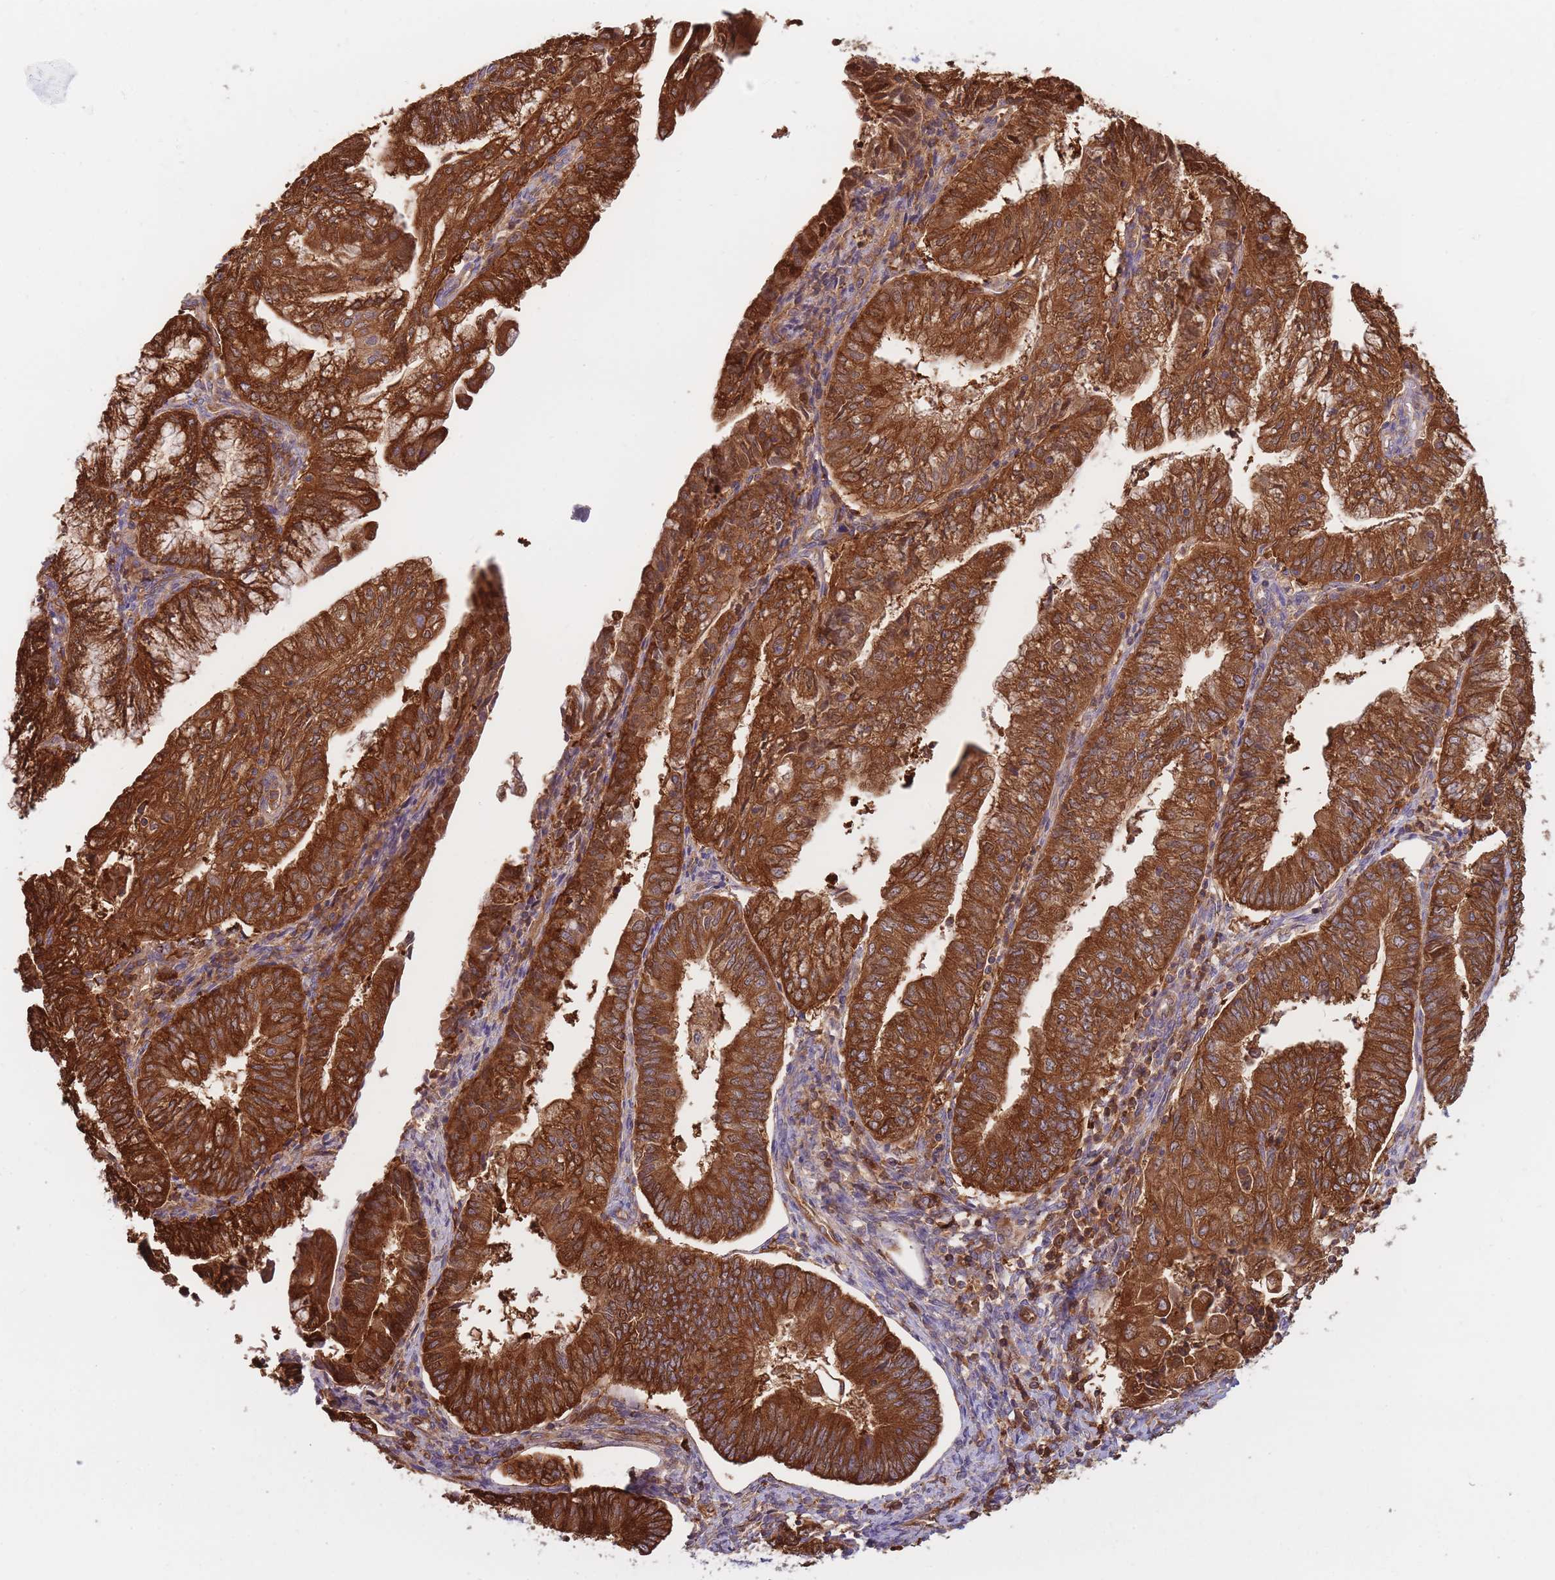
{"staining": {"intensity": "strong", "quantity": ">75%", "location": "cytoplasmic/membranous"}, "tissue": "endometrial cancer", "cell_type": "Tumor cells", "image_type": "cancer", "snomed": [{"axis": "morphology", "description": "Adenocarcinoma, NOS"}, {"axis": "topography", "description": "Endometrium"}], "caption": "High-power microscopy captured an immunohistochemistry (IHC) micrograph of endometrial cancer, revealing strong cytoplasmic/membranous staining in approximately >75% of tumor cells. The staining is performed using DAB (3,3'-diaminobenzidine) brown chromogen to label protein expression. The nuclei are counter-stained blue using hematoxylin.", "gene": "SLC4A9", "patient": {"sex": "female", "age": 55}}